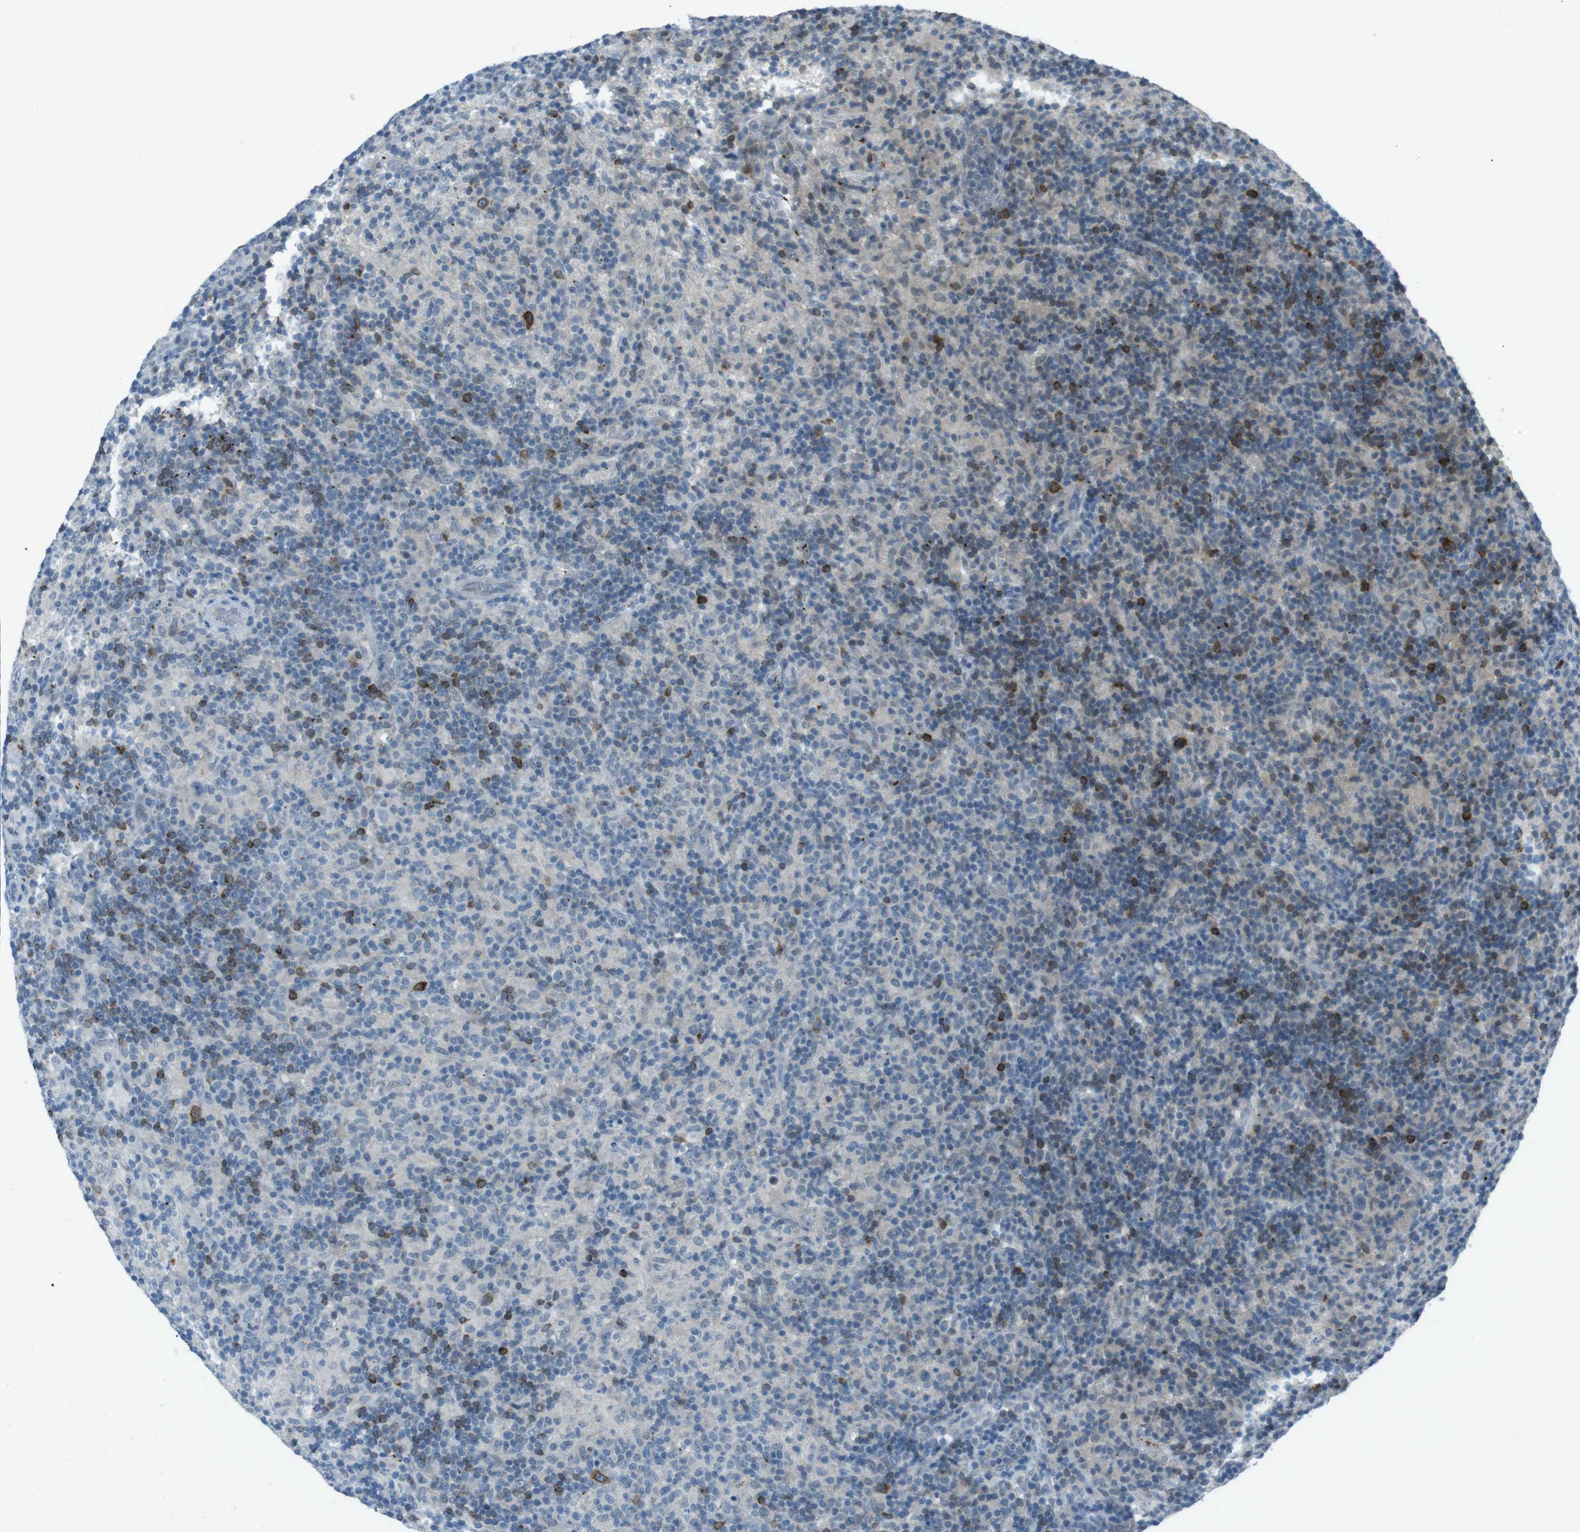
{"staining": {"intensity": "negative", "quantity": "none", "location": "none"}, "tissue": "lymphoma", "cell_type": "Tumor cells", "image_type": "cancer", "snomed": [{"axis": "morphology", "description": "Hodgkin's disease, NOS"}, {"axis": "topography", "description": "Lymph node"}], "caption": "Human lymphoma stained for a protein using immunohistochemistry reveals no staining in tumor cells.", "gene": "FCRLA", "patient": {"sex": "male", "age": 70}}